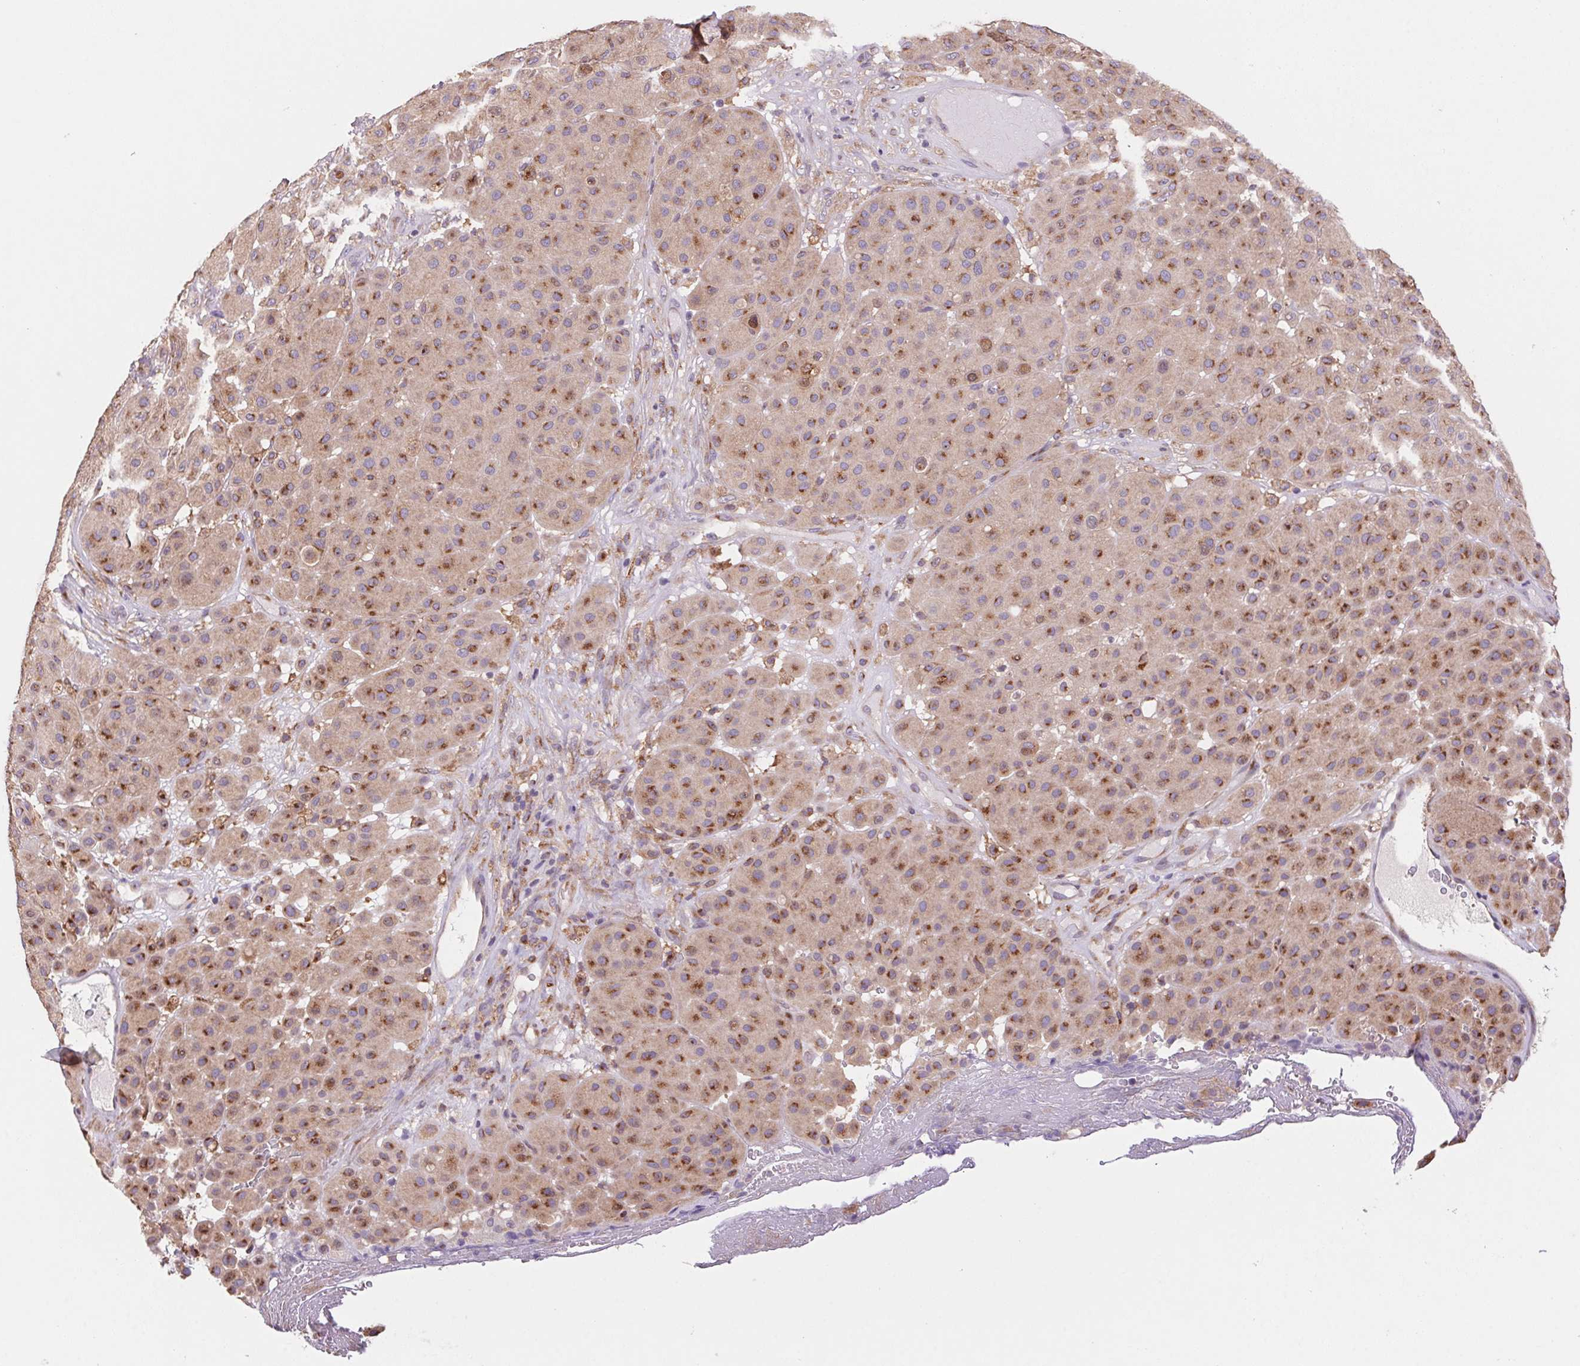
{"staining": {"intensity": "strong", "quantity": ">75%", "location": "cytoplasmic/membranous"}, "tissue": "melanoma", "cell_type": "Tumor cells", "image_type": "cancer", "snomed": [{"axis": "morphology", "description": "Malignant melanoma, Metastatic site"}, {"axis": "topography", "description": "Smooth muscle"}], "caption": "Protein expression analysis of human malignant melanoma (metastatic site) reveals strong cytoplasmic/membranous positivity in about >75% of tumor cells. Using DAB (brown) and hematoxylin (blue) stains, captured at high magnification using brightfield microscopy.", "gene": "RAB1A", "patient": {"sex": "male", "age": 41}}